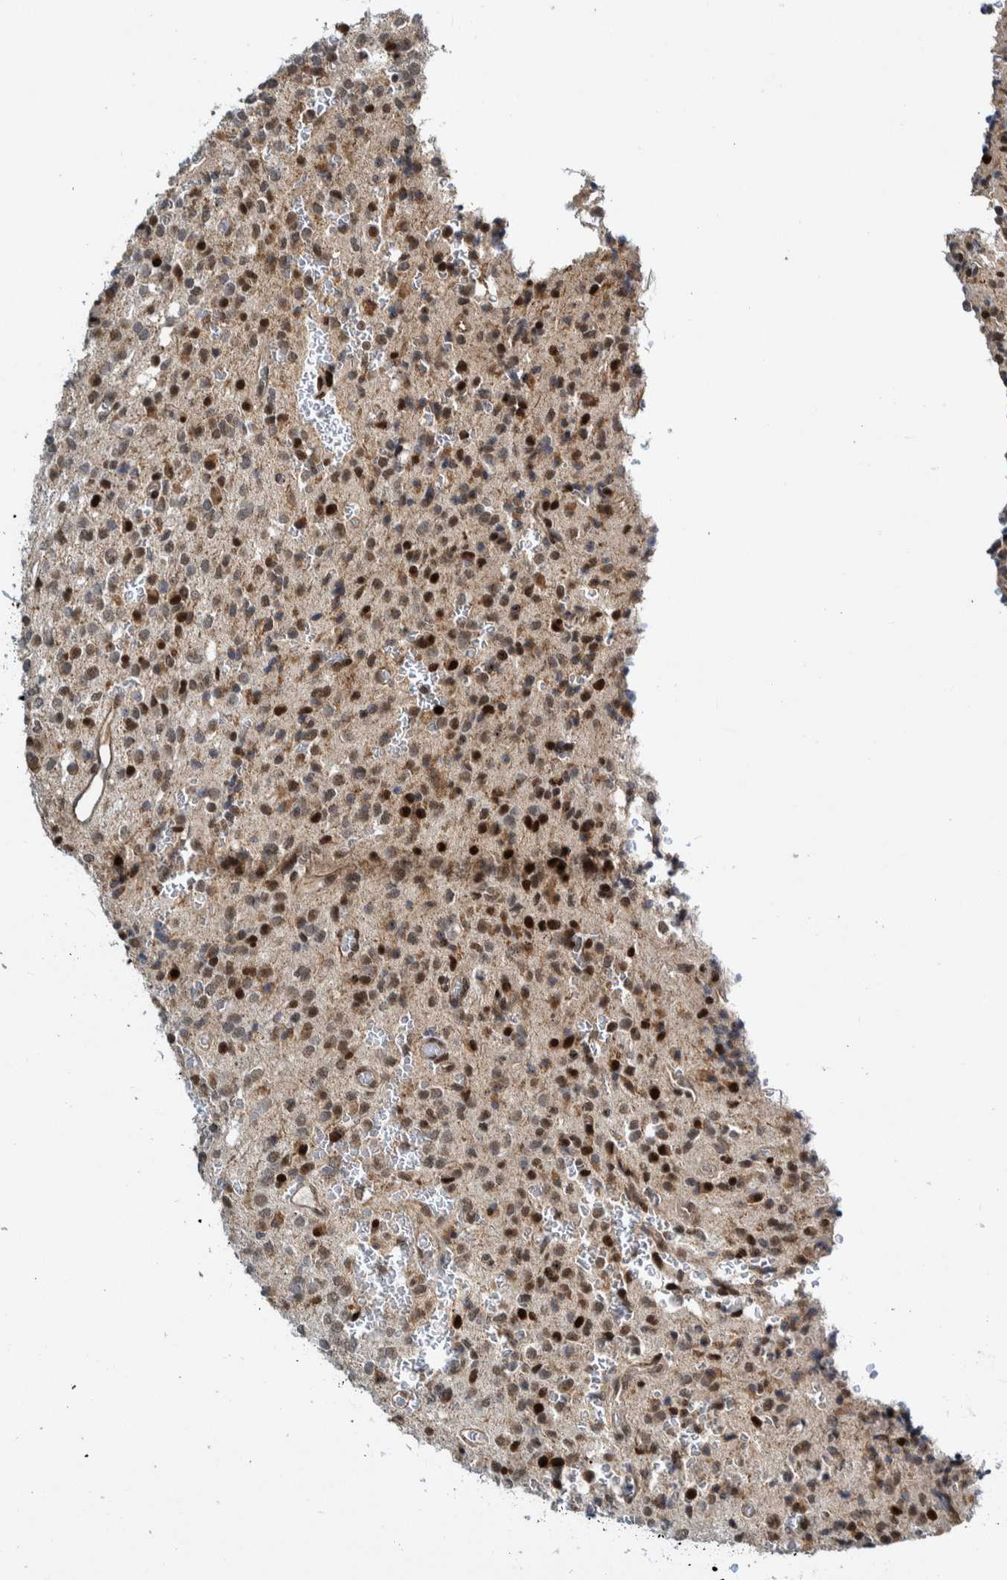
{"staining": {"intensity": "strong", "quantity": "25%-75%", "location": "nuclear"}, "tissue": "glioma", "cell_type": "Tumor cells", "image_type": "cancer", "snomed": [{"axis": "morphology", "description": "Glioma, malignant, High grade"}, {"axis": "topography", "description": "Brain"}], "caption": "Immunohistochemistry (IHC) histopathology image of malignant glioma (high-grade) stained for a protein (brown), which shows high levels of strong nuclear positivity in approximately 25%-75% of tumor cells.", "gene": "CCDC57", "patient": {"sex": "male", "age": 34}}